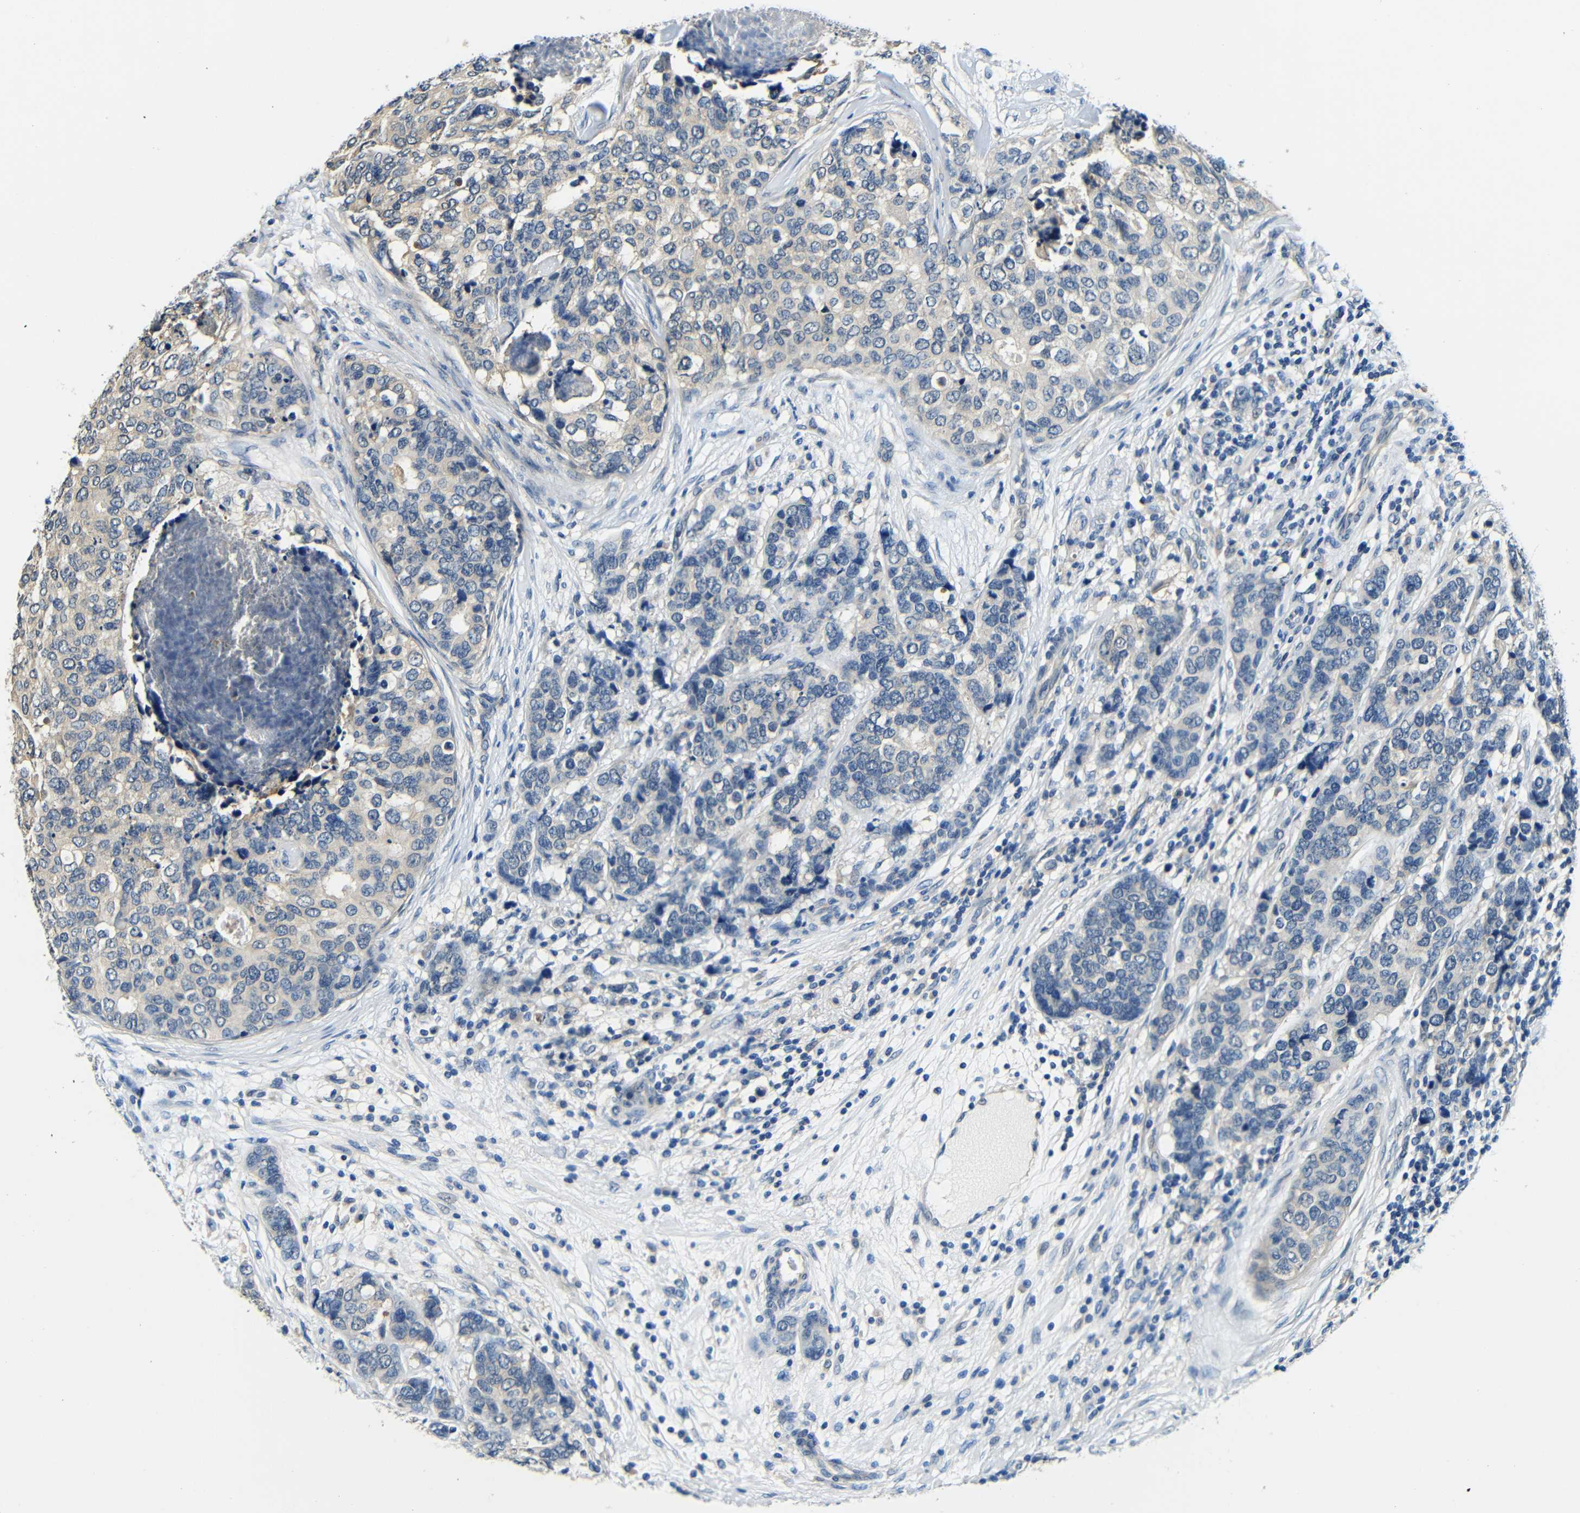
{"staining": {"intensity": "weak", "quantity": "<25%", "location": "cytoplasmic/membranous"}, "tissue": "breast cancer", "cell_type": "Tumor cells", "image_type": "cancer", "snomed": [{"axis": "morphology", "description": "Lobular carcinoma"}, {"axis": "topography", "description": "Breast"}], "caption": "A high-resolution photomicrograph shows IHC staining of breast lobular carcinoma, which shows no significant staining in tumor cells.", "gene": "ADAP1", "patient": {"sex": "female", "age": 59}}